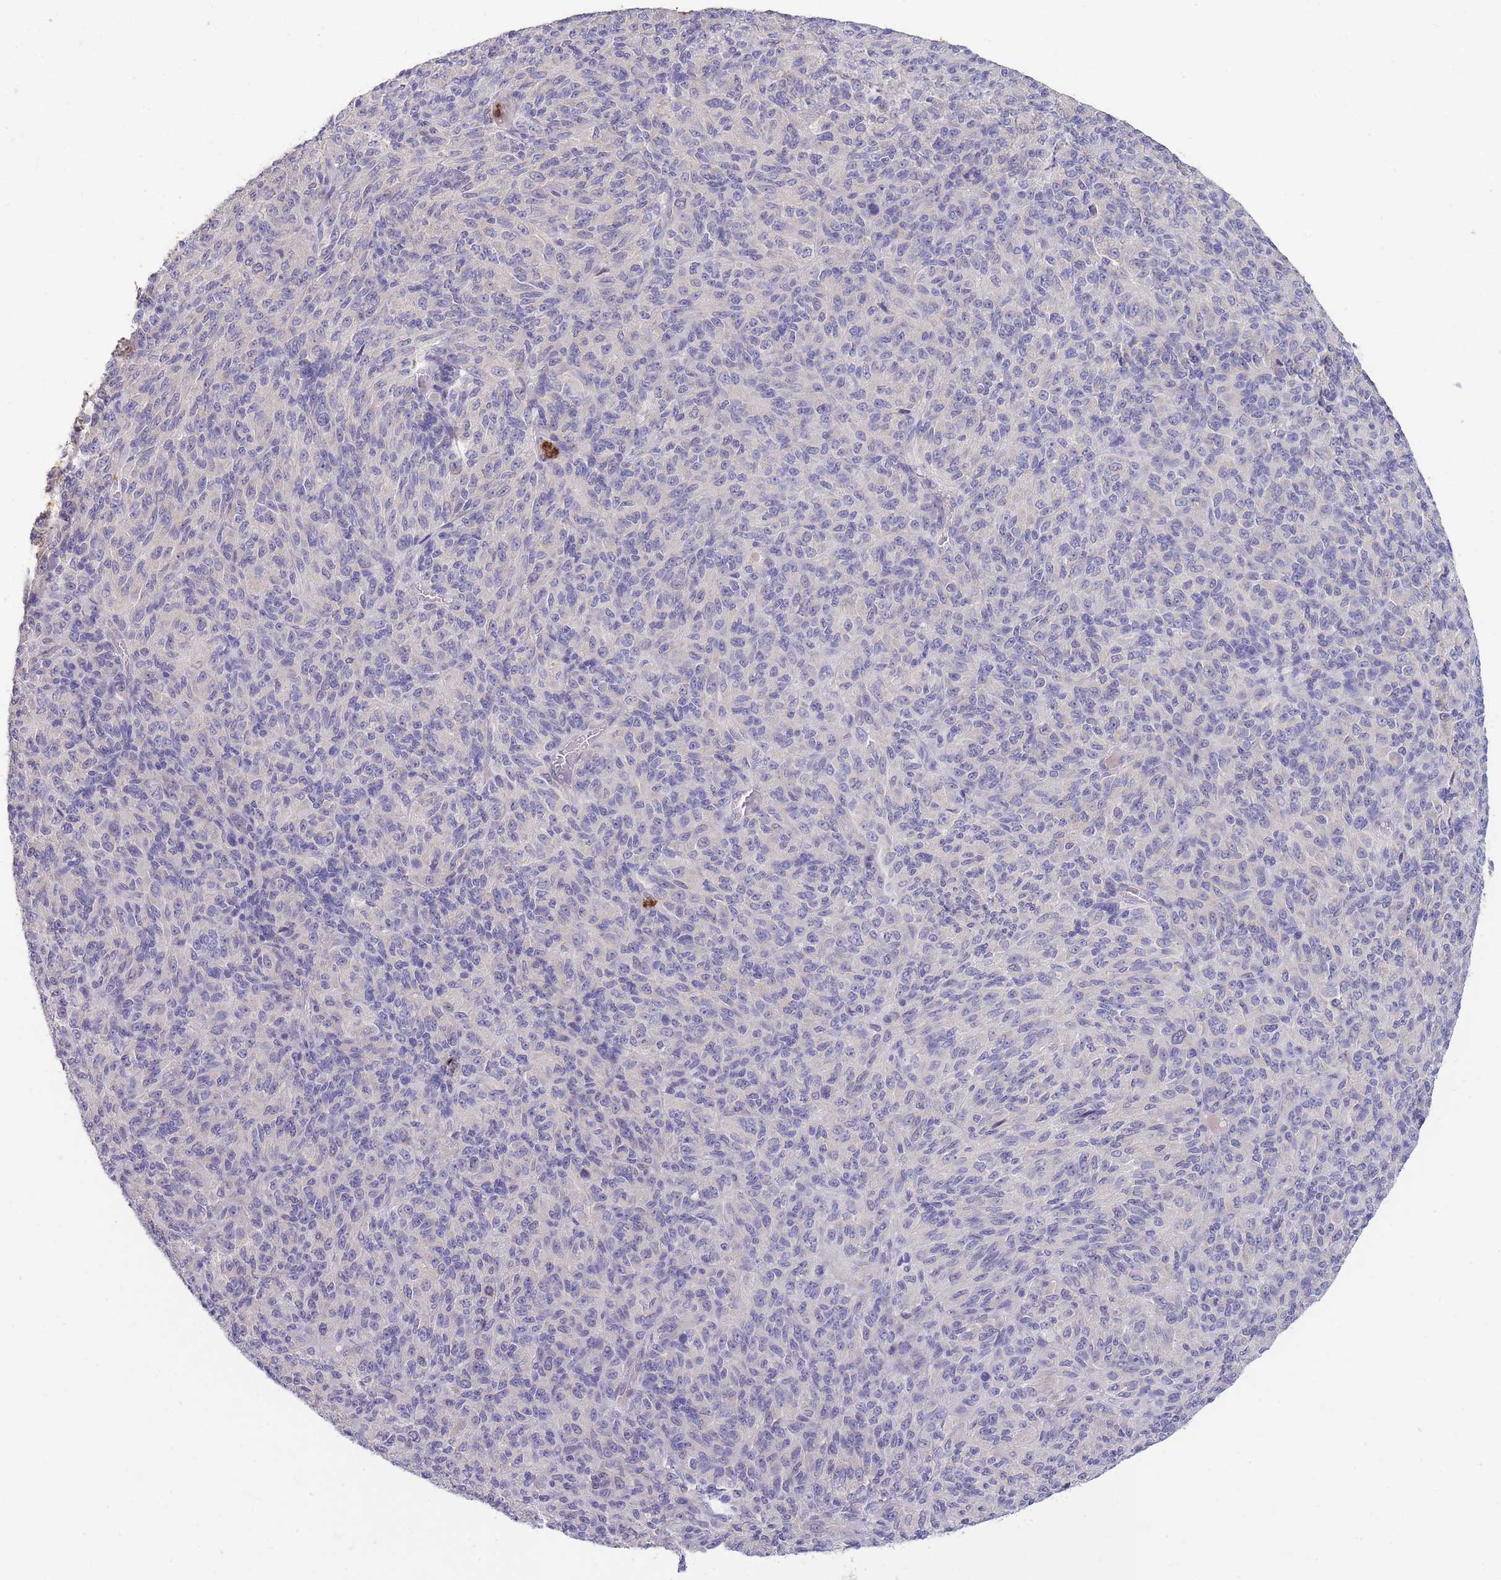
{"staining": {"intensity": "negative", "quantity": "none", "location": "none"}, "tissue": "melanoma", "cell_type": "Tumor cells", "image_type": "cancer", "snomed": [{"axis": "morphology", "description": "Malignant melanoma, Metastatic site"}, {"axis": "topography", "description": "Brain"}], "caption": "Malignant melanoma (metastatic site) was stained to show a protein in brown. There is no significant staining in tumor cells. (Stains: DAB immunohistochemistry (IHC) with hematoxylin counter stain, Microscopy: brightfield microscopy at high magnification).", "gene": "CENPM", "patient": {"sex": "female", "age": 56}}